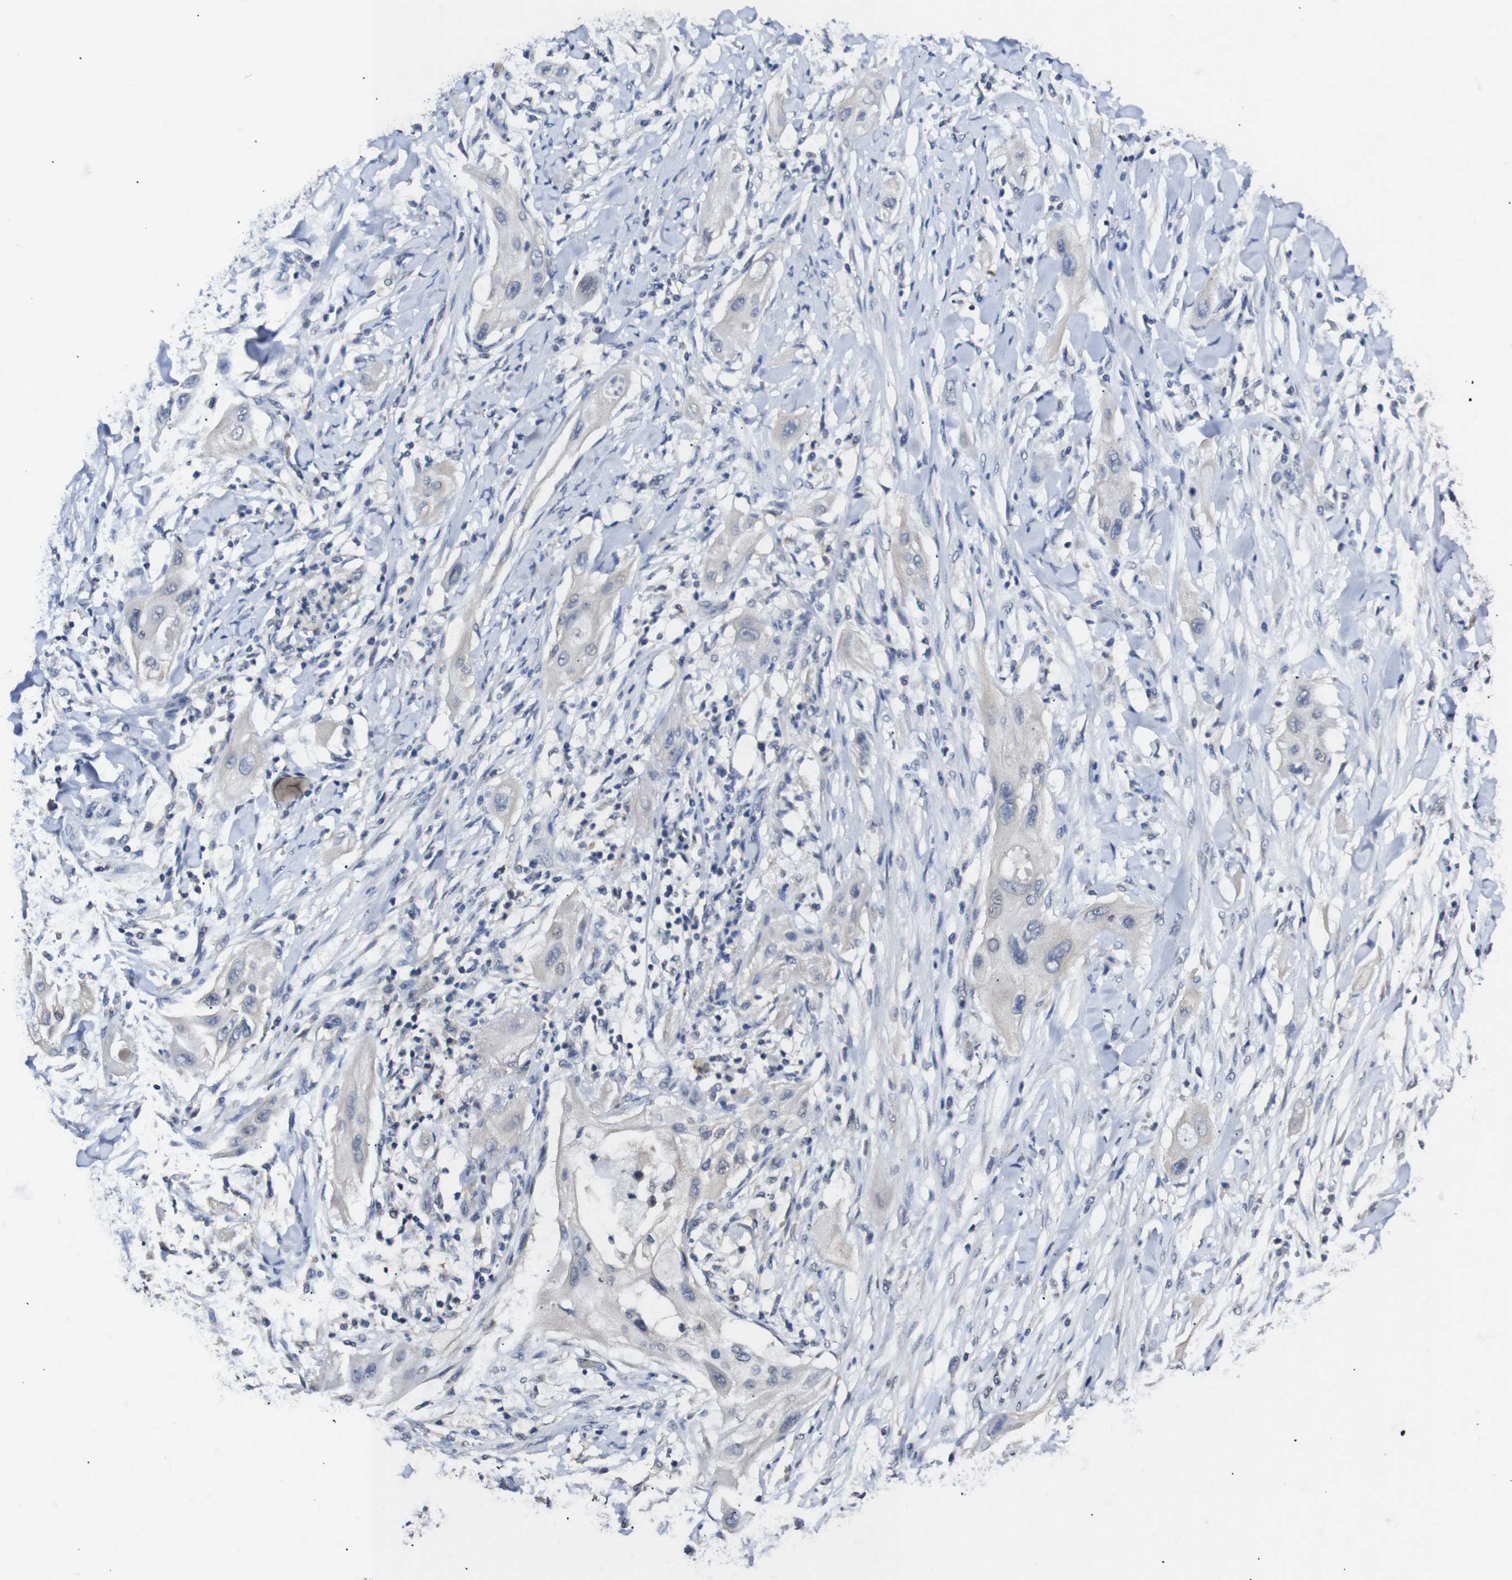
{"staining": {"intensity": "negative", "quantity": "none", "location": "none"}, "tissue": "lung cancer", "cell_type": "Tumor cells", "image_type": "cancer", "snomed": [{"axis": "morphology", "description": "Squamous cell carcinoma, NOS"}, {"axis": "topography", "description": "Lung"}], "caption": "A histopathology image of lung cancer stained for a protein reveals no brown staining in tumor cells.", "gene": "HNF1A", "patient": {"sex": "female", "age": 47}}